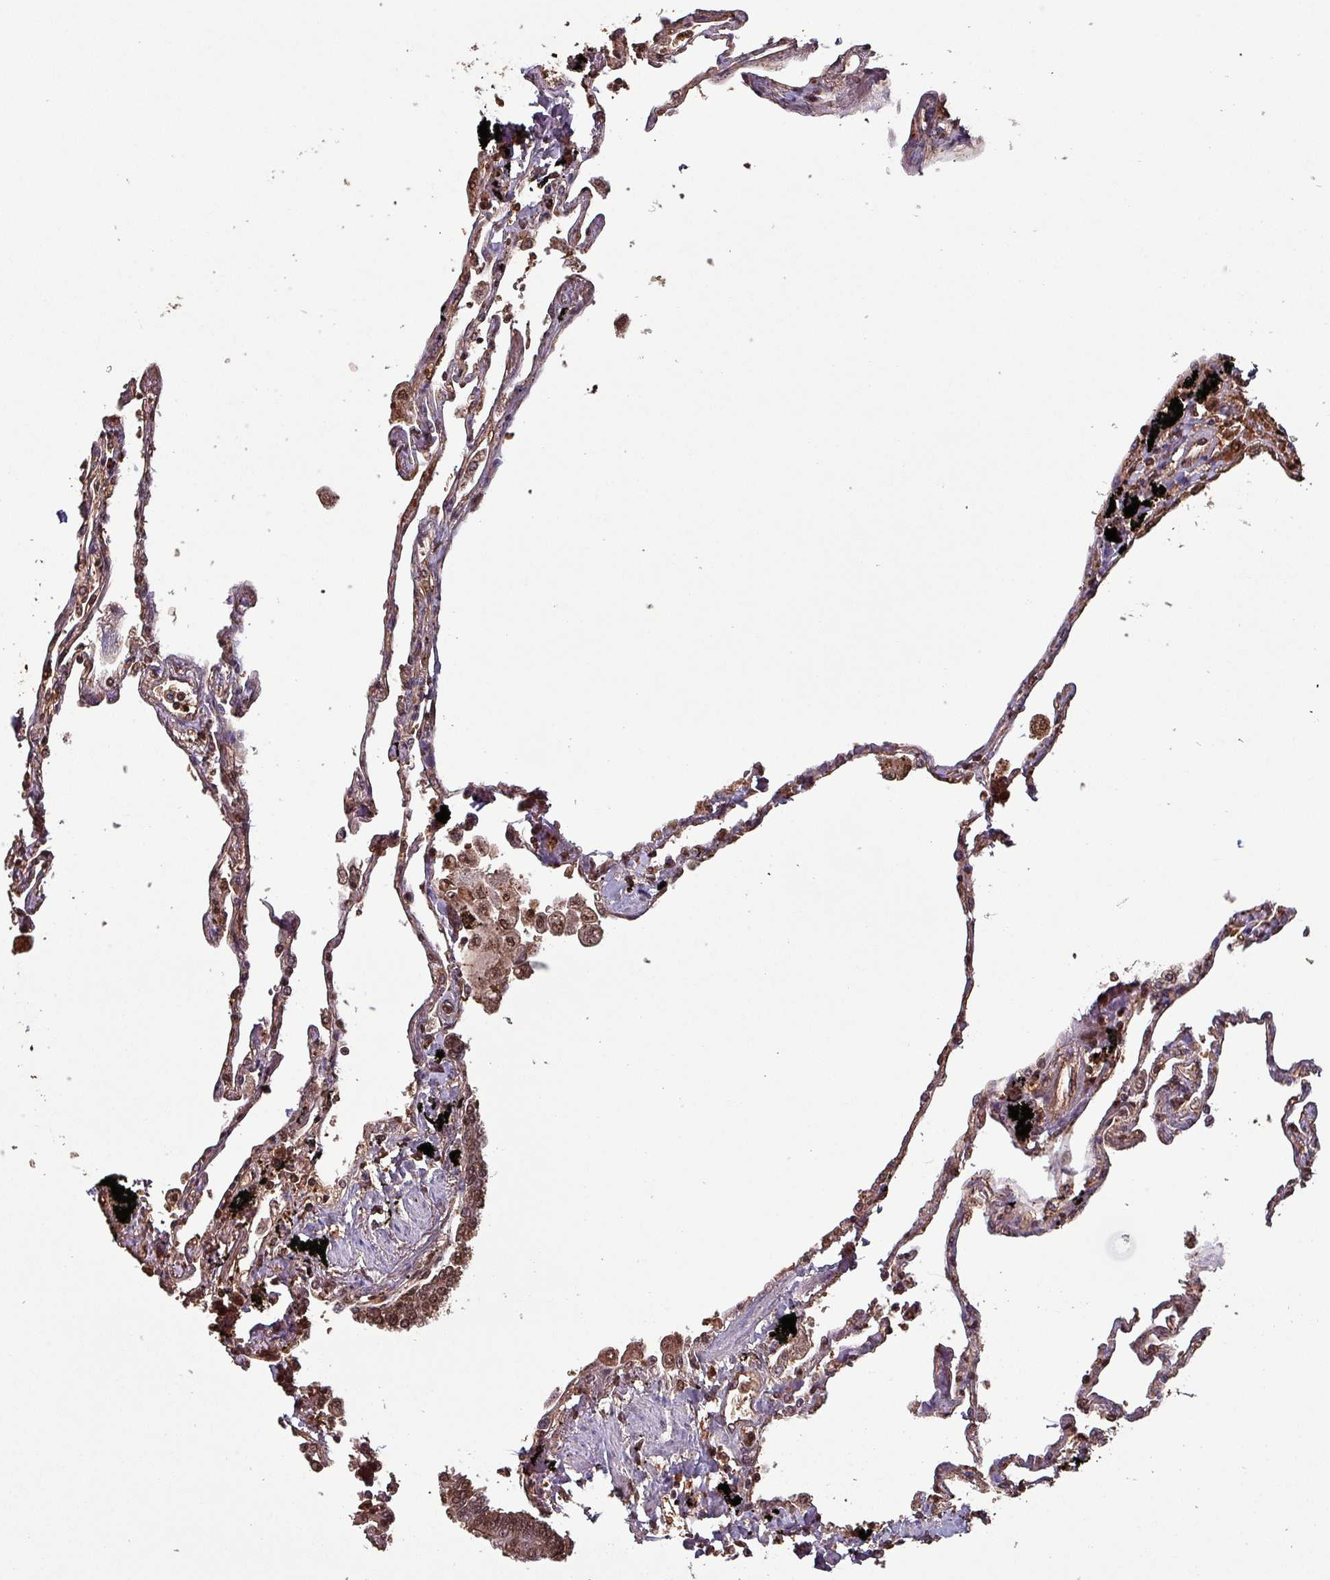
{"staining": {"intensity": "moderate", "quantity": ">75%", "location": "cytoplasmic/membranous,nuclear"}, "tissue": "lung", "cell_type": "Alveolar cells", "image_type": "normal", "snomed": [{"axis": "morphology", "description": "Normal tissue, NOS"}, {"axis": "topography", "description": "Lung"}], "caption": "DAB (3,3'-diaminobenzidine) immunohistochemical staining of benign lung exhibits moderate cytoplasmic/membranous,nuclear protein staining in approximately >75% of alveolar cells.", "gene": "PSMB8", "patient": {"sex": "female", "age": 67}}